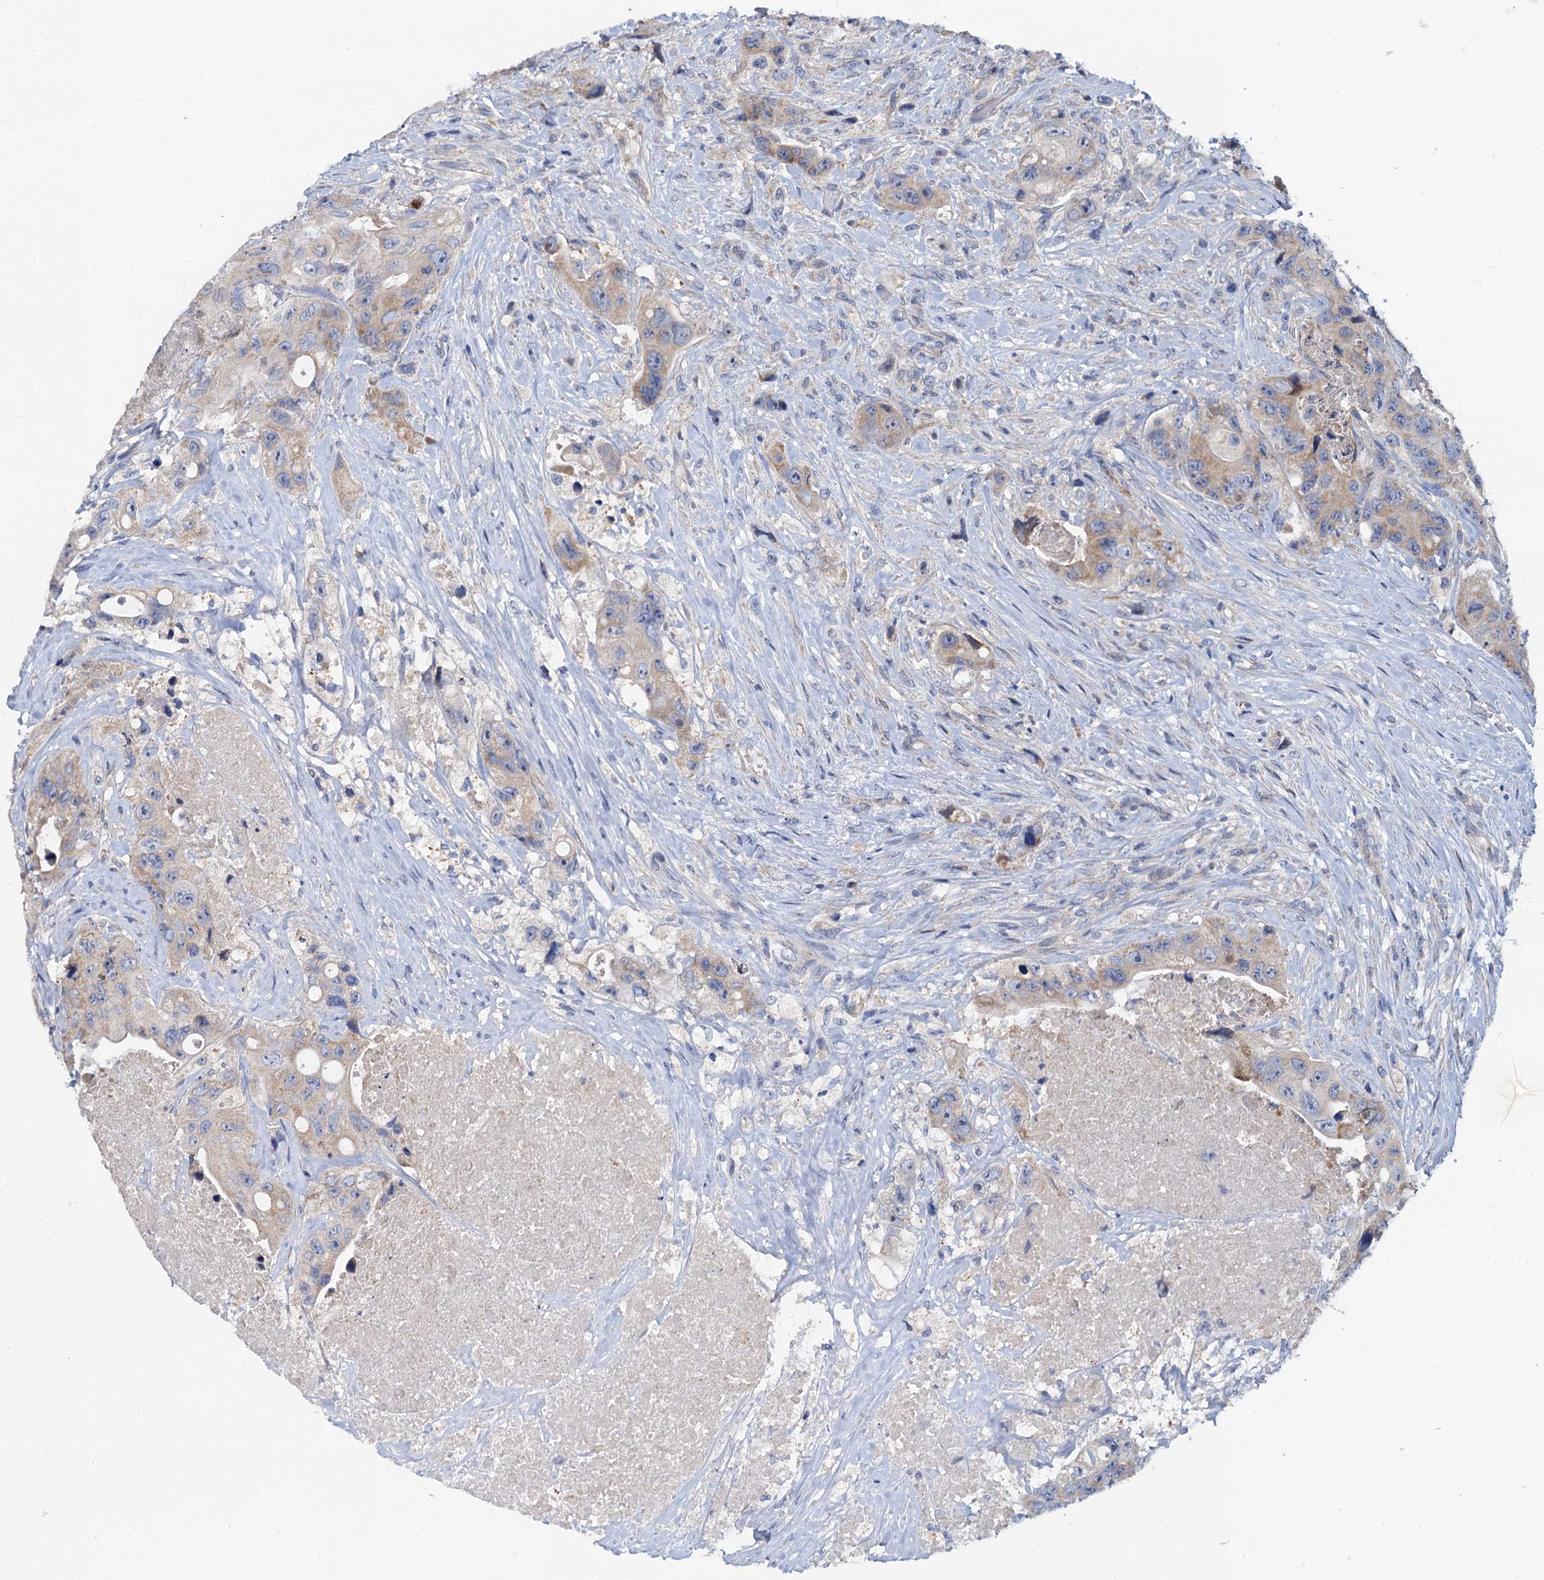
{"staining": {"intensity": "weak", "quantity": "<25%", "location": "cytoplasmic/membranous"}, "tissue": "colorectal cancer", "cell_type": "Tumor cells", "image_type": "cancer", "snomed": [{"axis": "morphology", "description": "Adenocarcinoma, NOS"}, {"axis": "topography", "description": "Colon"}], "caption": "Colorectal cancer was stained to show a protein in brown. There is no significant staining in tumor cells.", "gene": "MRPL48", "patient": {"sex": "female", "age": 46}}